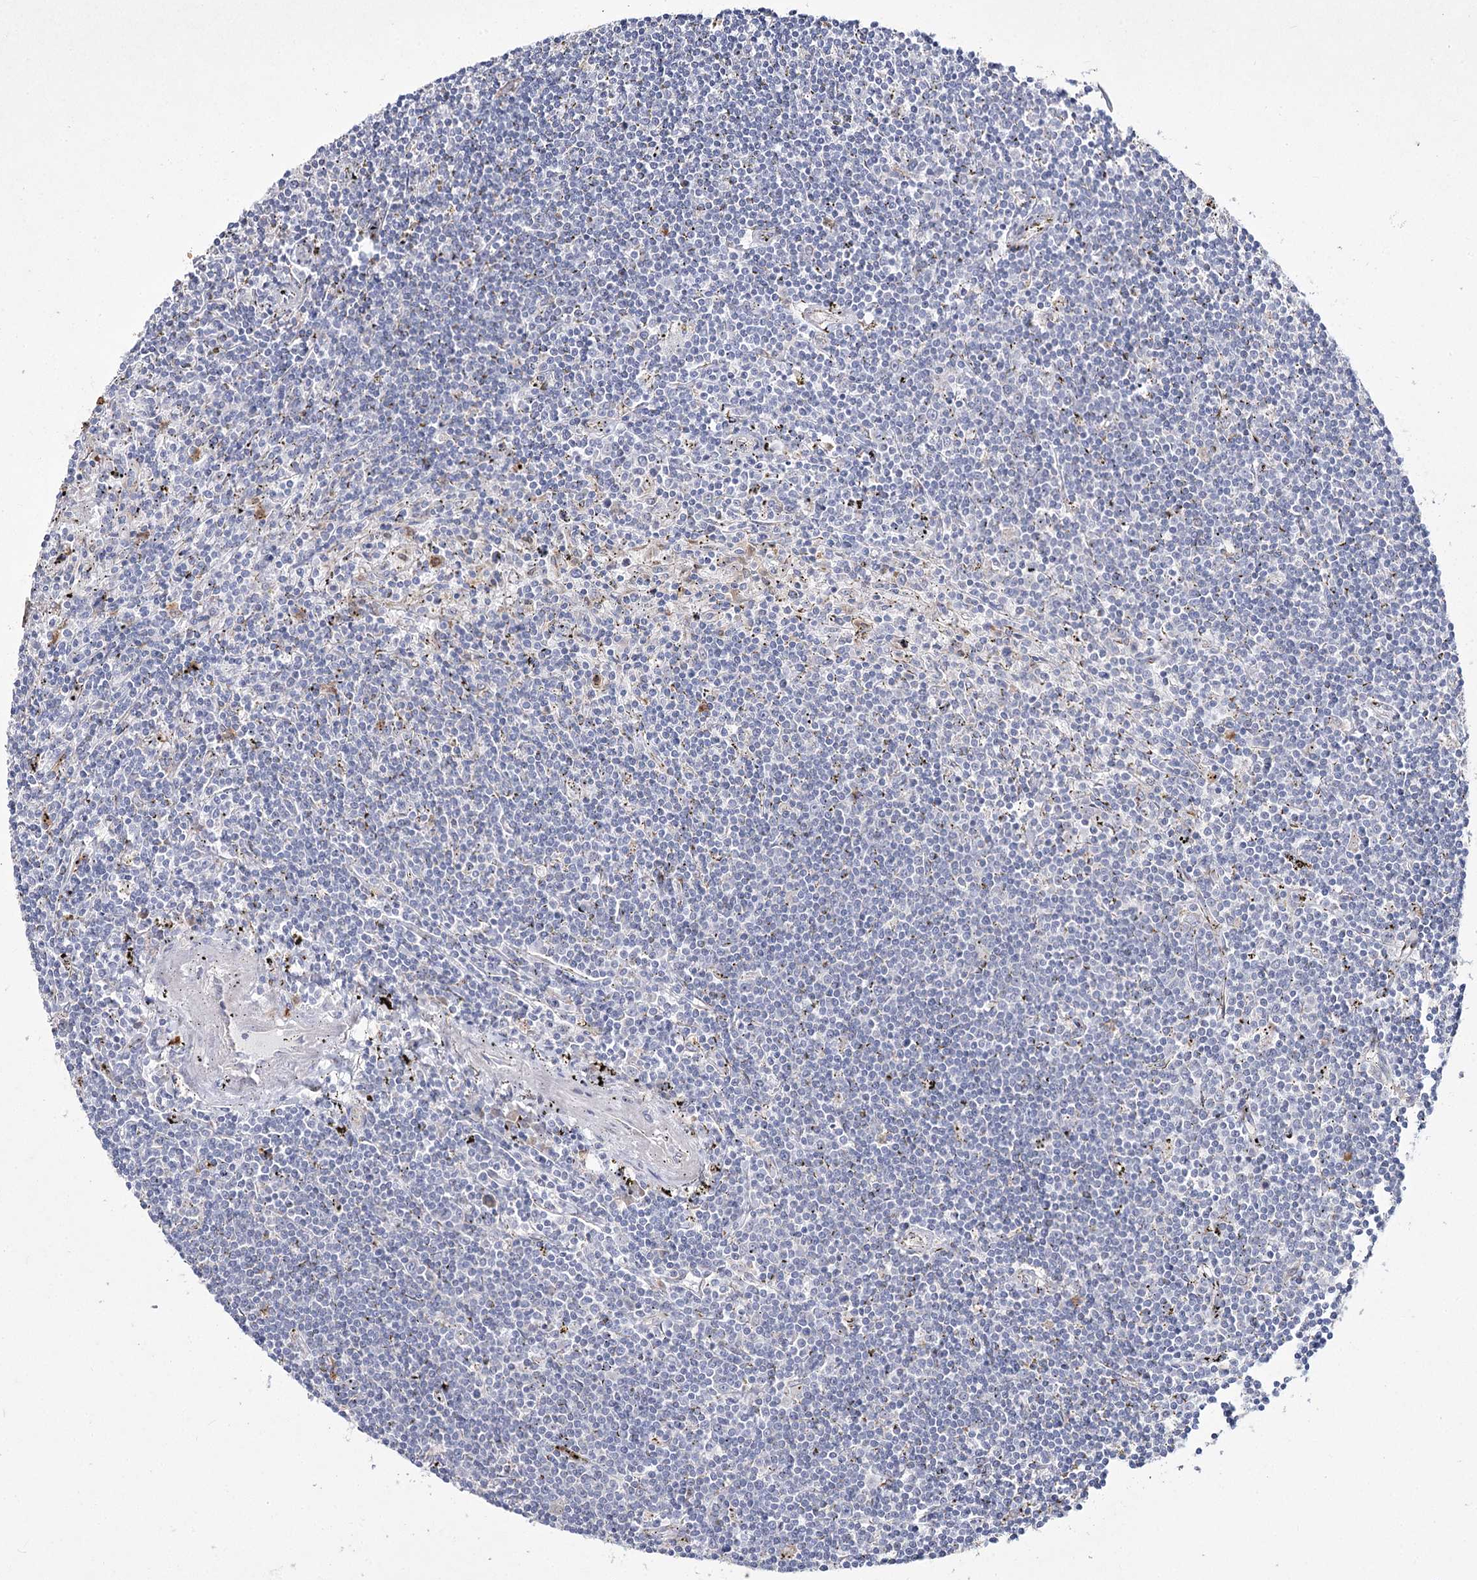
{"staining": {"intensity": "negative", "quantity": "none", "location": "none"}, "tissue": "lymphoma", "cell_type": "Tumor cells", "image_type": "cancer", "snomed": [{"axis": "morphology", "description": "Malignant lymphoma, non-Hodgkin's type, Low grade"}, {"axis": "topography", "description": "Spleen"}], "caption": "Human malignant lymphoma, non-Hodgkin's type (low-grade) stained for a protein using immunohistochemistry (IHC) displays no staining in tumor cells.", "gene": "NIPAL4", "patient": {"sex": "male", "age": 76}}